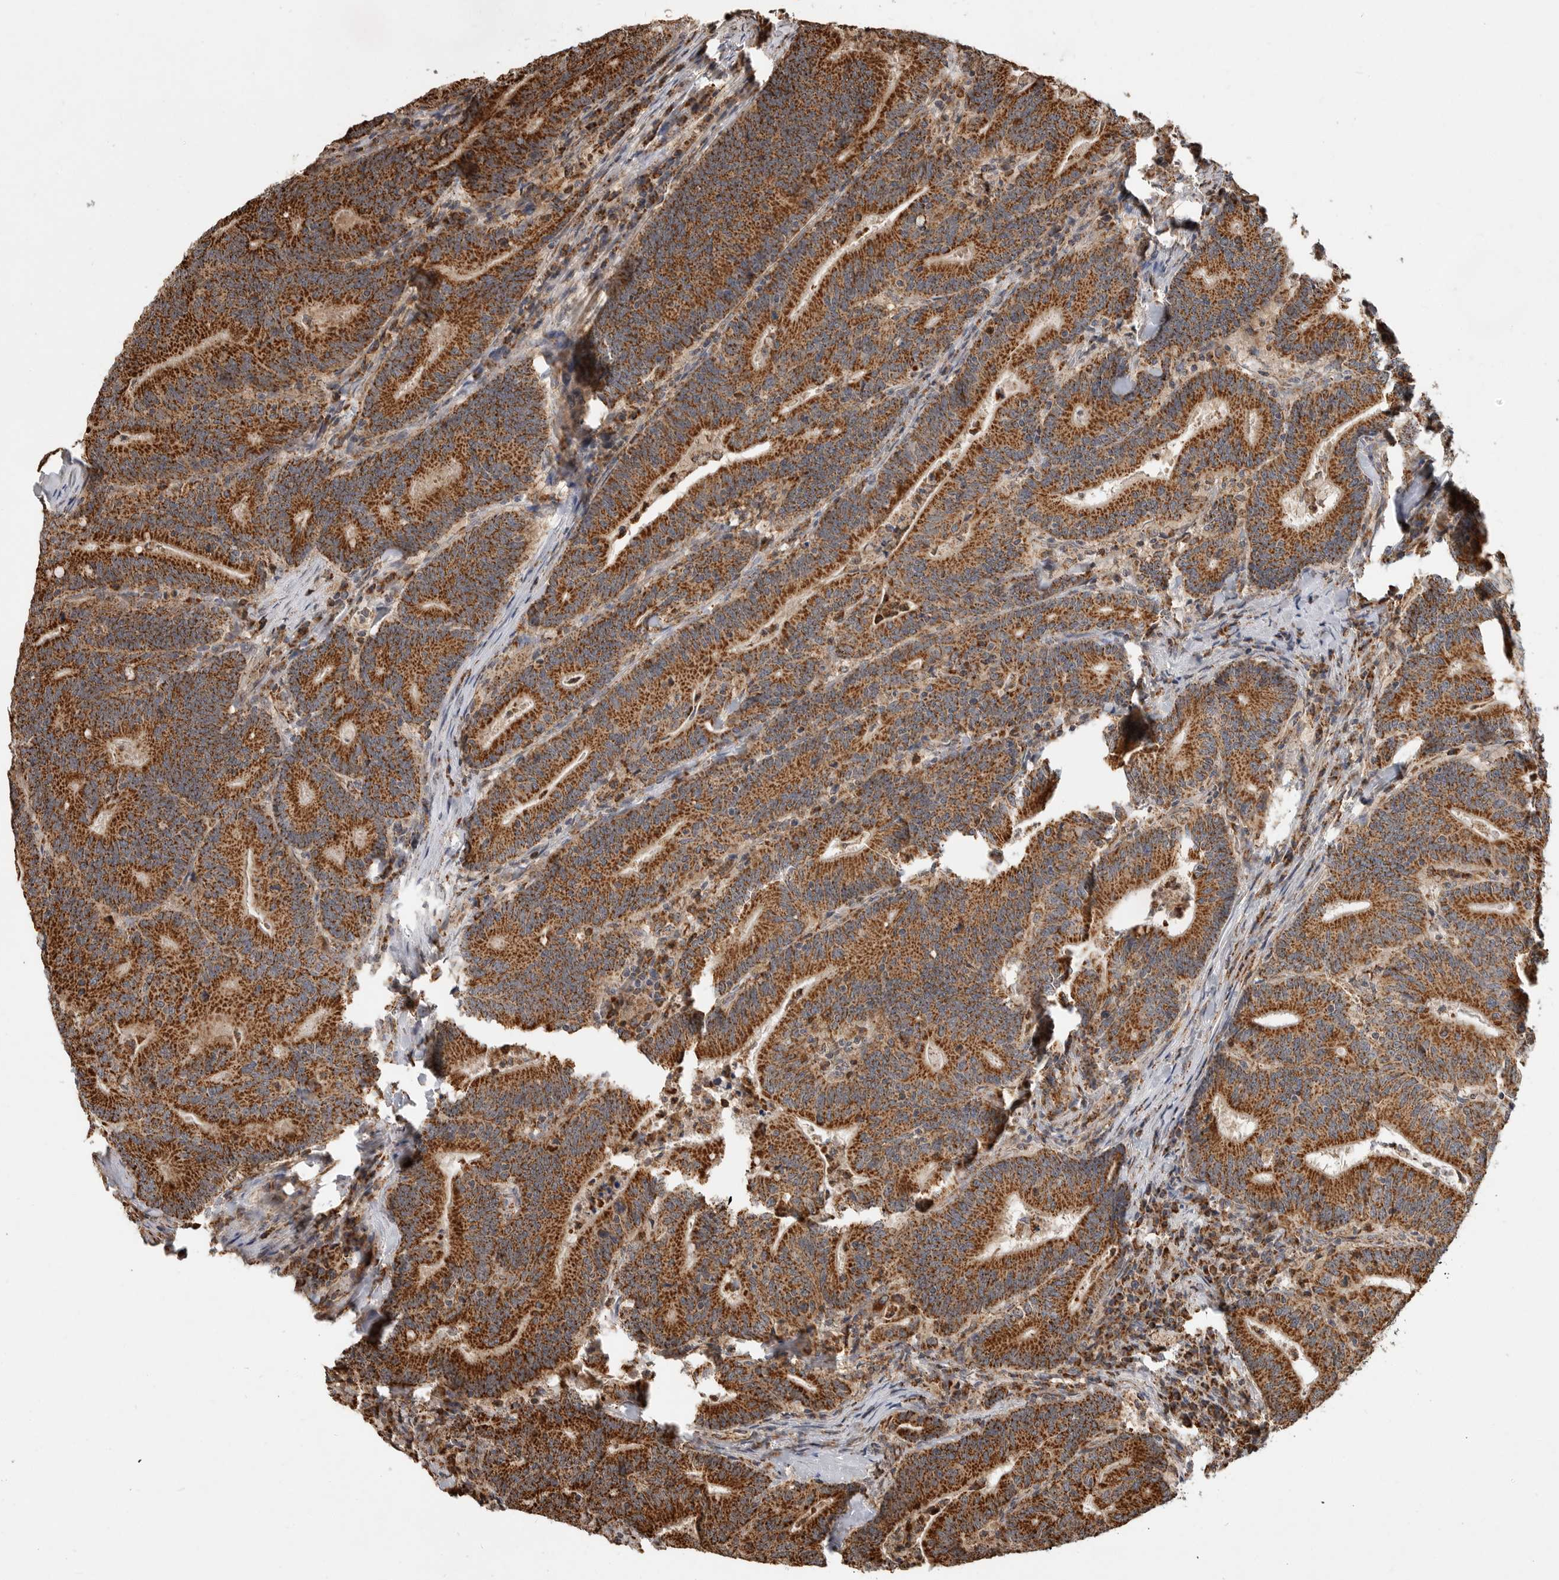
{"staining": {"intensity": "strong", "quantity": ">75%", "location": "cytoplasmic/membranous"}, "tissue": "colorectal cancer", "cell_type": "Tumor cells", "image_type": "cancer", "snomed": [{"axis": "morphology", "description": "Adenocarcinoma, NOS"}, {"axis": "topography", "description": "Colon"}], "caption": "Brown immunohistochemical staining in human colorectal adenocarcinoma demonstrates strong cytoplasmic/membranous staining in approximately >75% of tumor cells. Nuclei are stained in blue.", "gene": "GCNT2", "patient": {"sex": "female", "age": 66}}